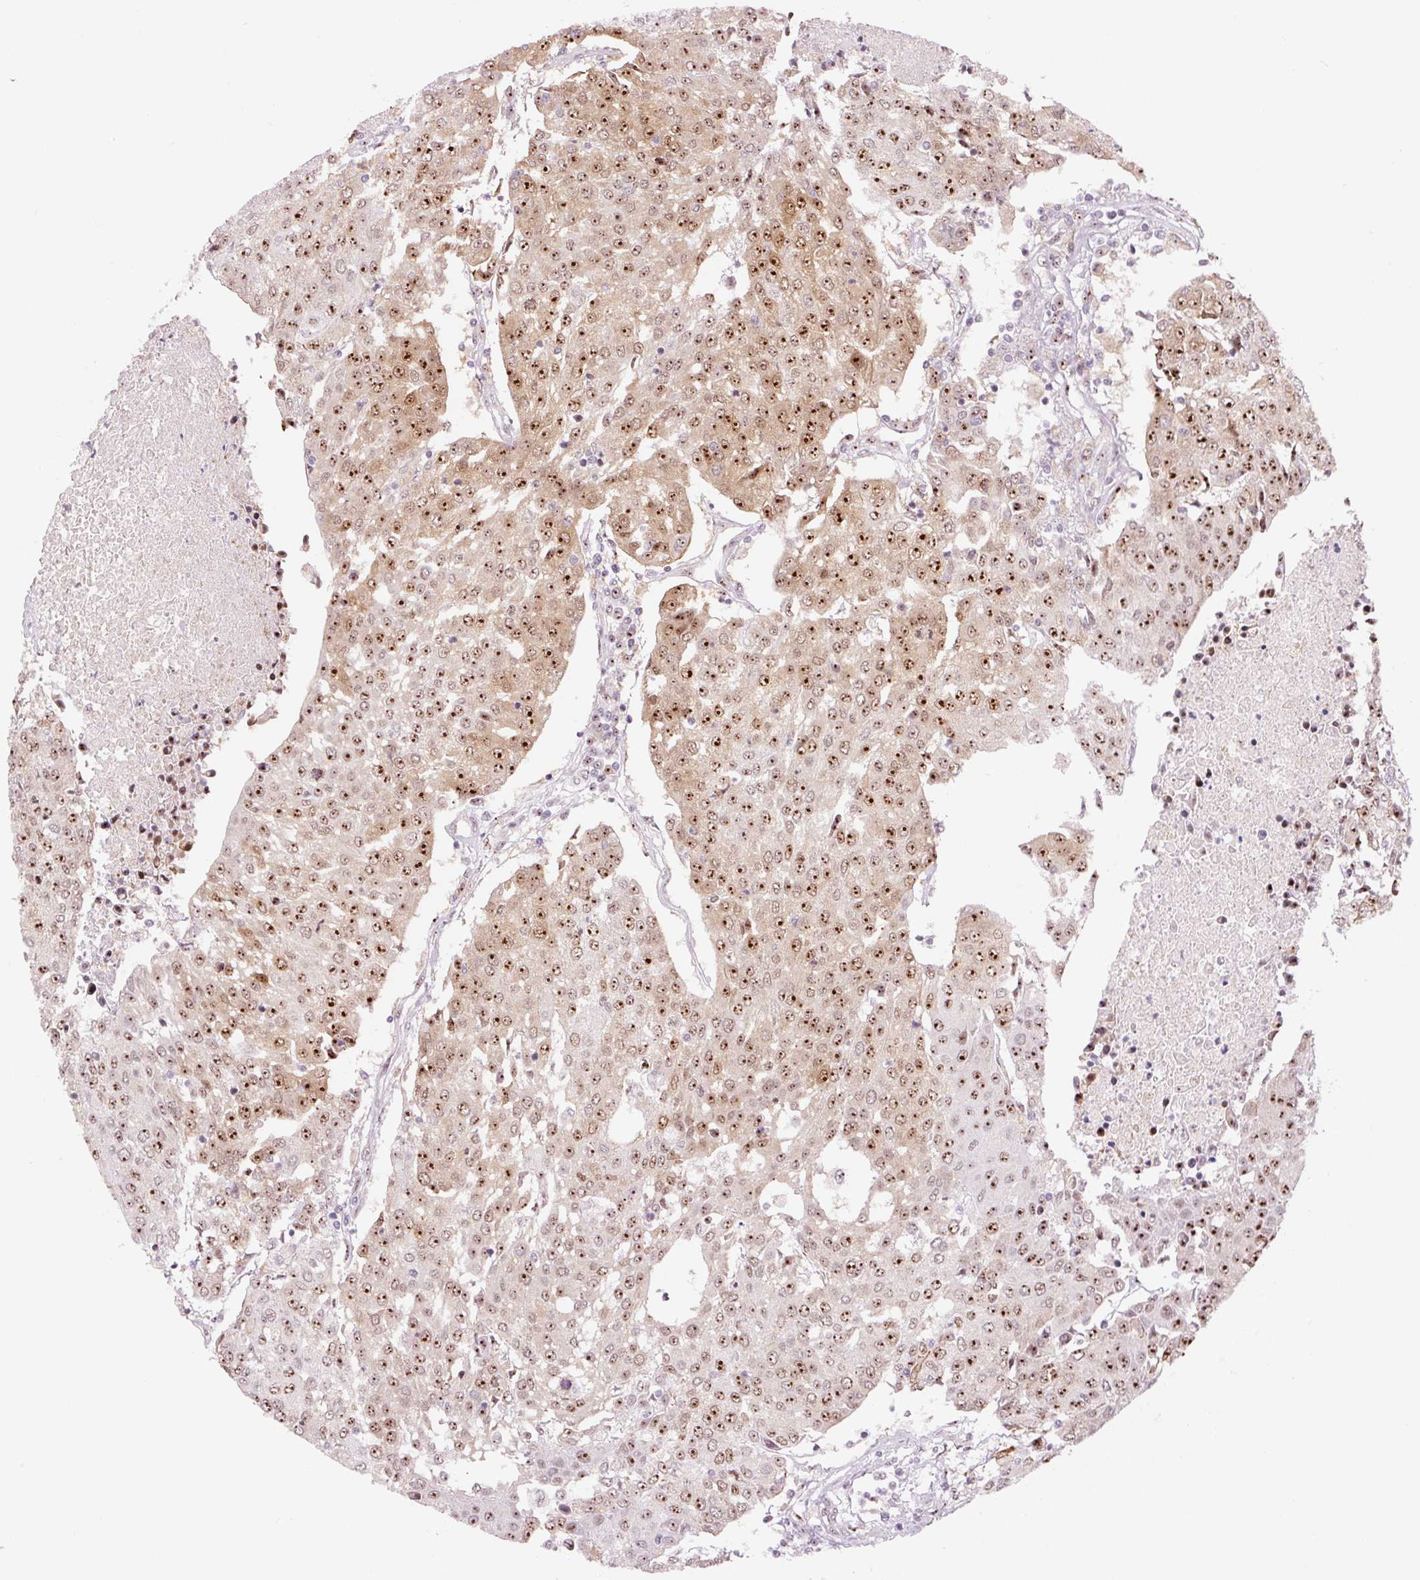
{"staining": {"intensity": "moderate", "quantity": ">75%", "location": "cytoplasmic/membranous,nuclear"}, "tissue": "urothelial cancer", "cell_type": "Tumor cells", "image_type": "cancer", "snomed": [{"axis": "morphology", "description": "Urothelial carcinoma, High grade"}, {"axis": "topography", "description": "Urinary bladder"}], "caption": "High-grade urothelial carcinoma stained with a protein marker shows moderate staining in tumor cells.", "gene": "GNL3", "patient": {"sex": "female", "age": 85}}